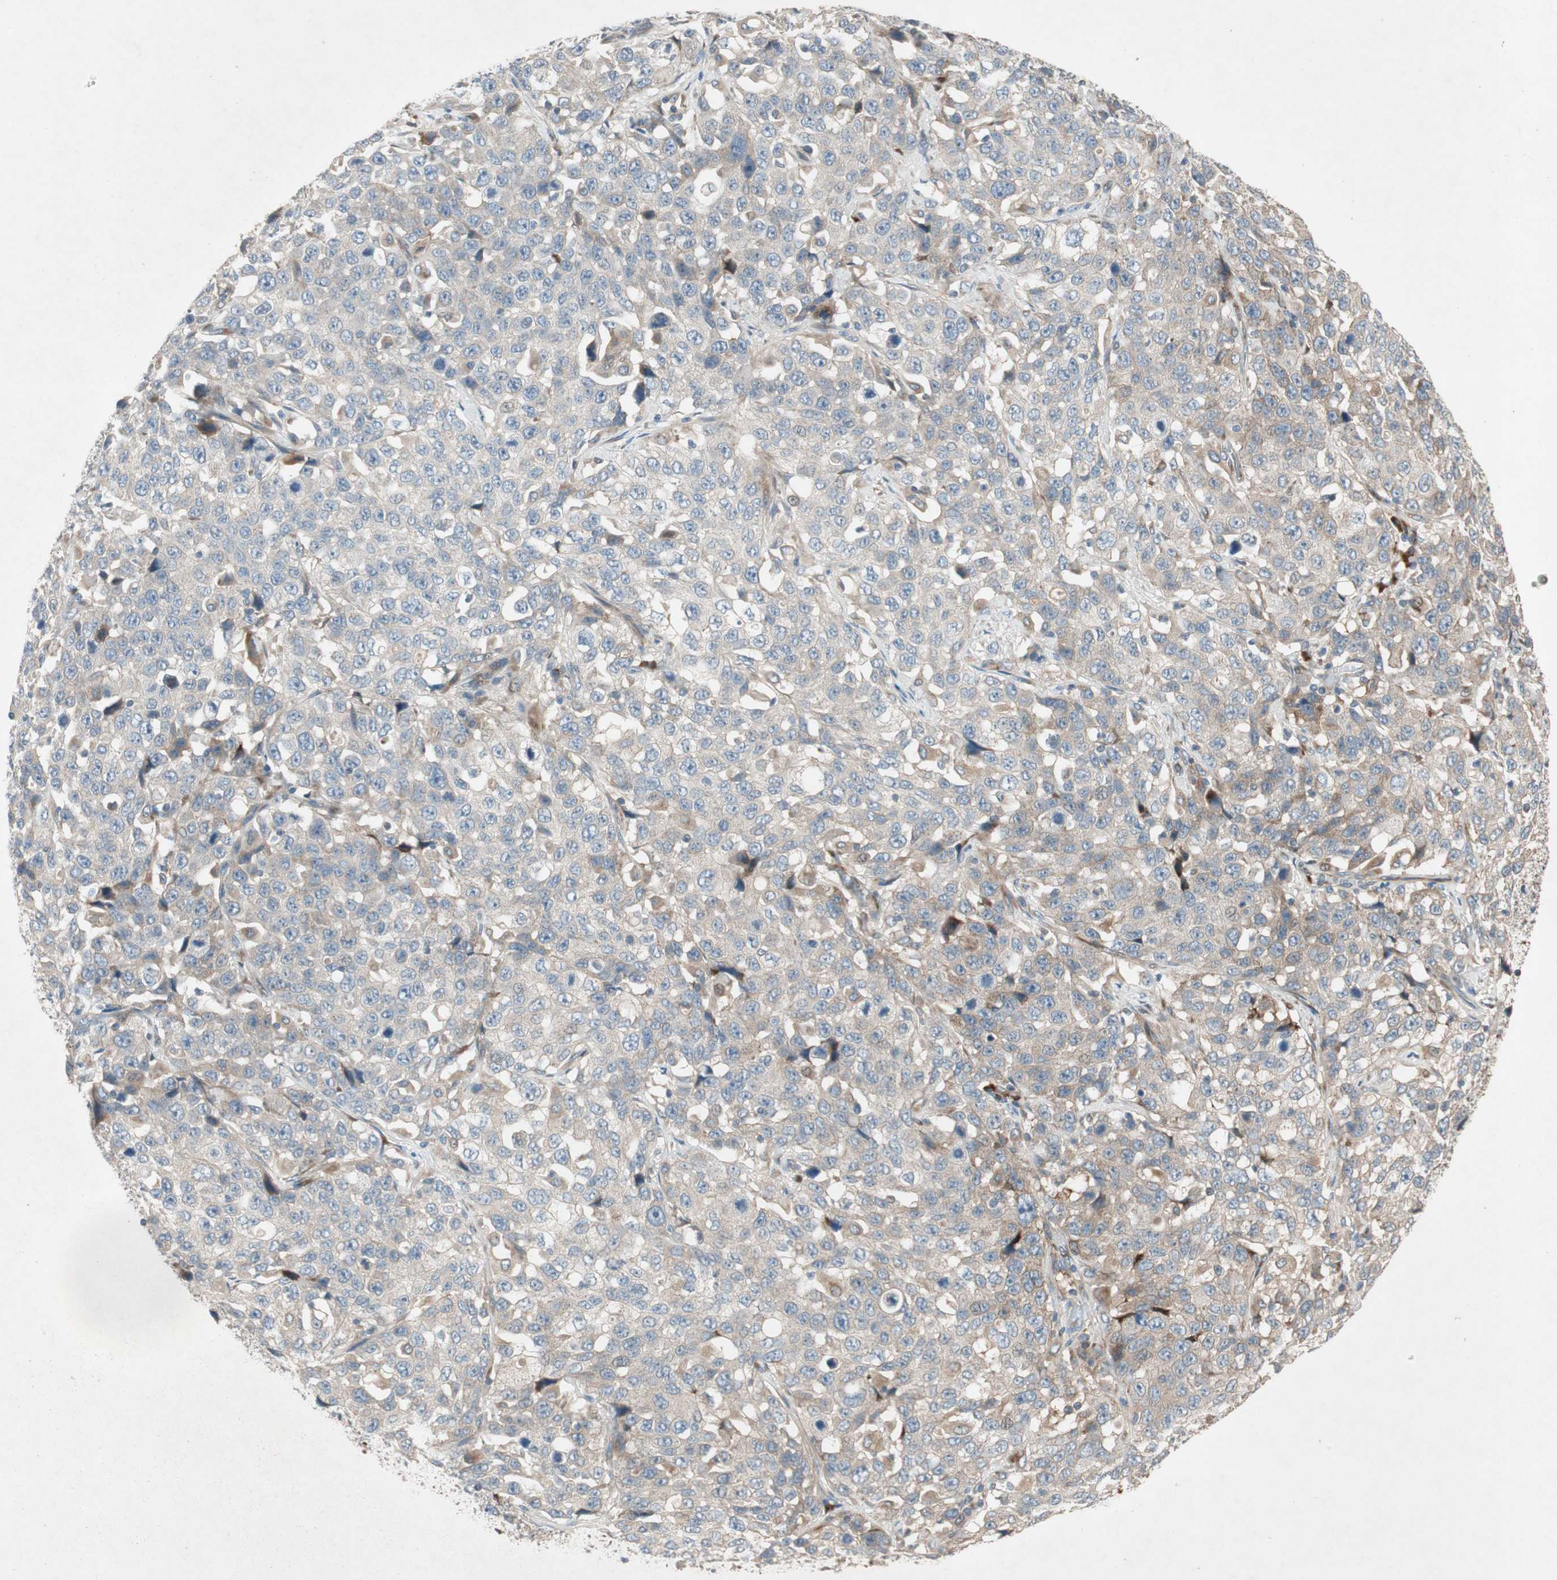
{"staining": {"intensity": "weak", "quantity": "<25%", "location": "cytoplasmic/membranous"}, "tissue": "stomach cancer", "cell_type": "Tumor cells", "image_type": "cancer", "snomed": [{"axis": "morphology", "description": "Normal tissue, NOS"}, {"axis": "morphology", "description": "Adenocarcinoma, NOS"}, {"axis": "topography", "description": "Stomach"}], "caption": "The image exhibits no staining of tumor cells in stomach cancer (adenocarcinoma).", "gene": "APOO", "patient": {"sex": "male", "age": 48}}